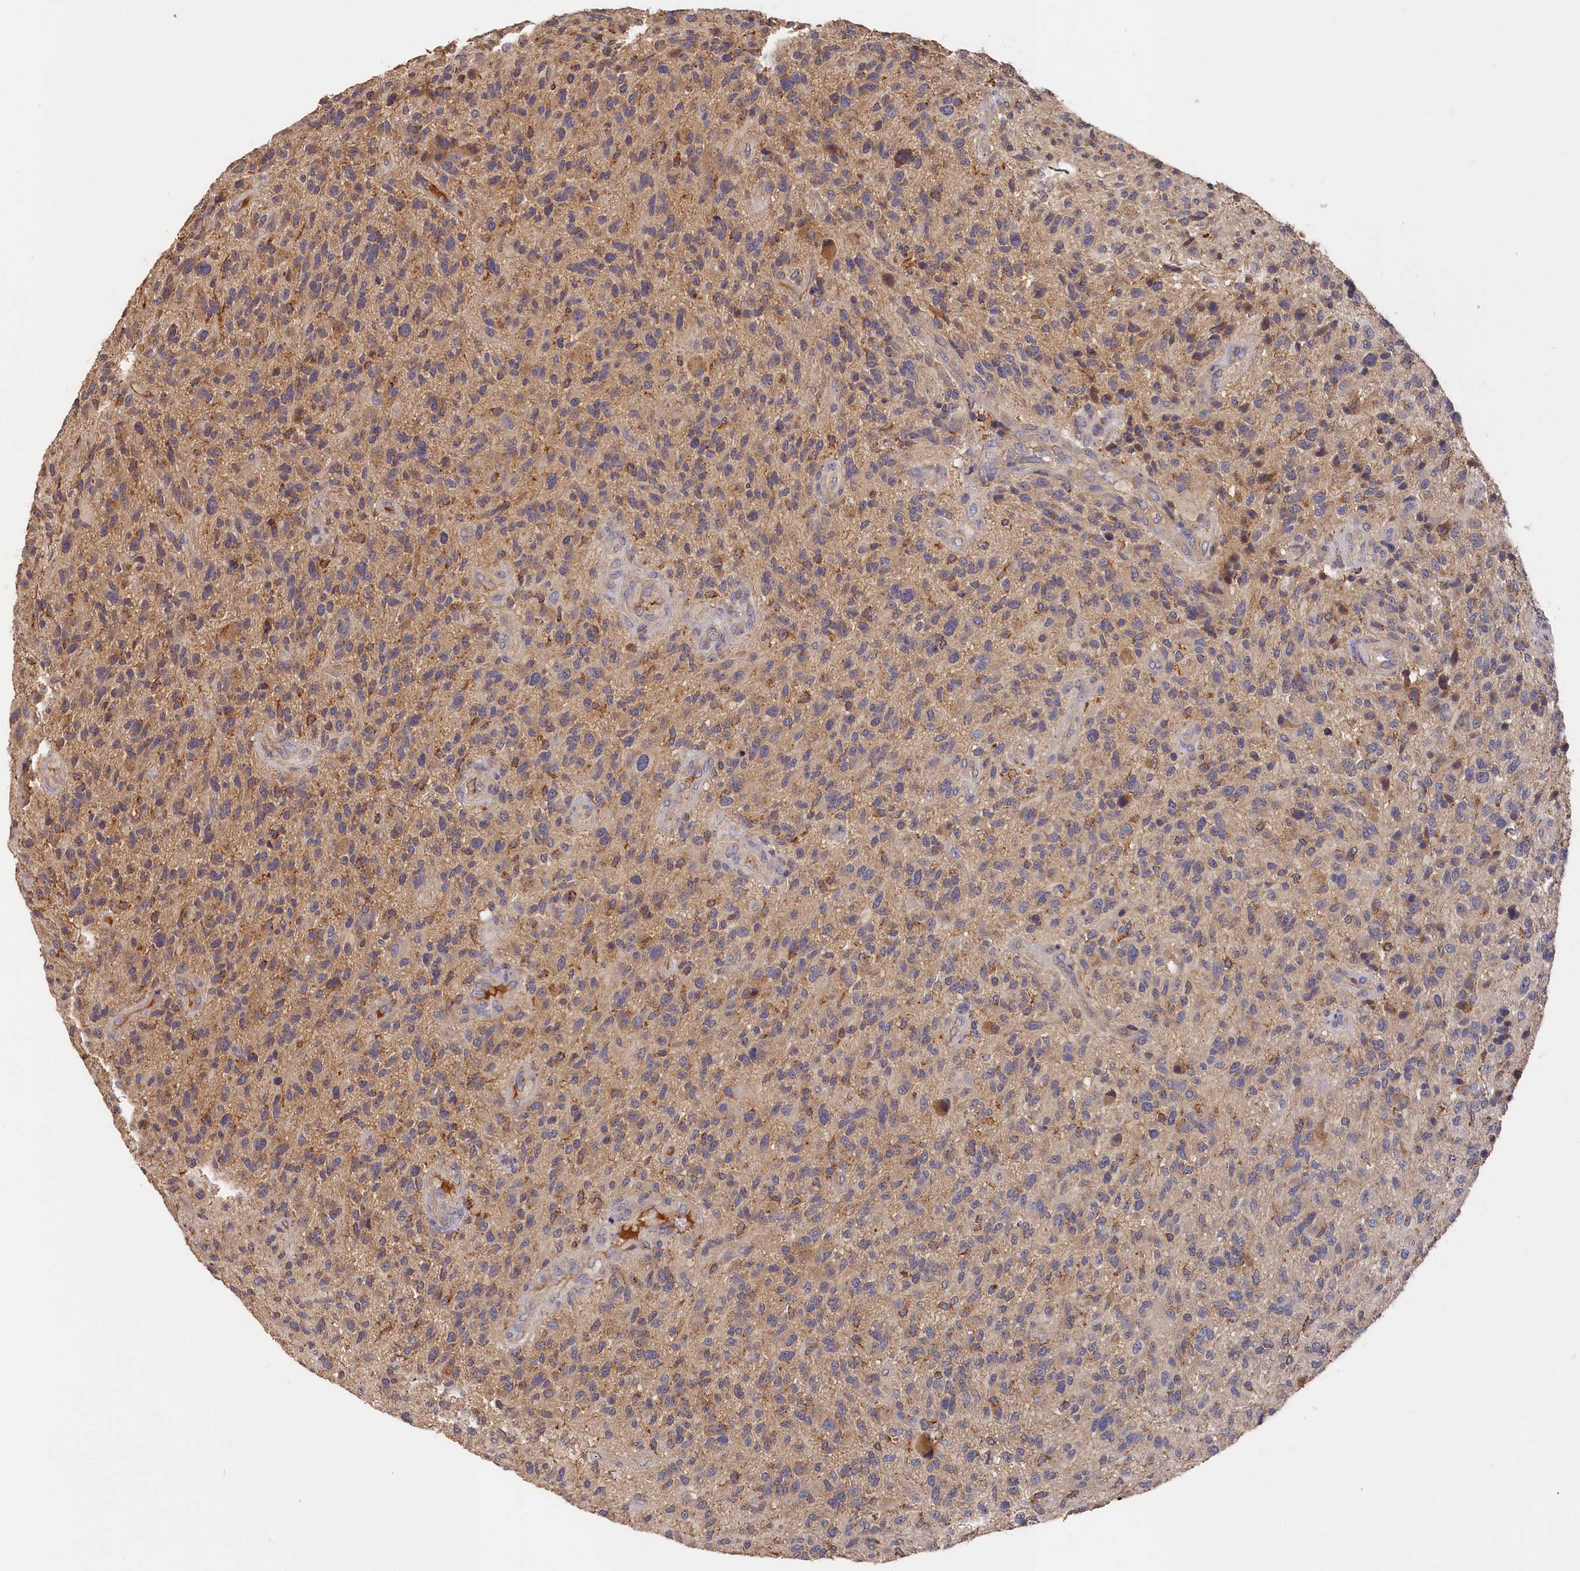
{"staining": {"intensity": "weak", "quantity": "<25%", "location": "cytoplasmic/membranous"}, "tissue": "glioma", "cell_type": "Tumor cells", "image_type": "cancer", "snomed": [{"axis": "morphology", "description": "Glioma, malignant, High grade"}, {"axis": "topography", "description": "Brain"}], "caption": "Protein analysis of glioma demonstrates no significant positivity in tumor cells.", "gene": "DHRS11", "patient": {"sex": "male", "age": 47}}